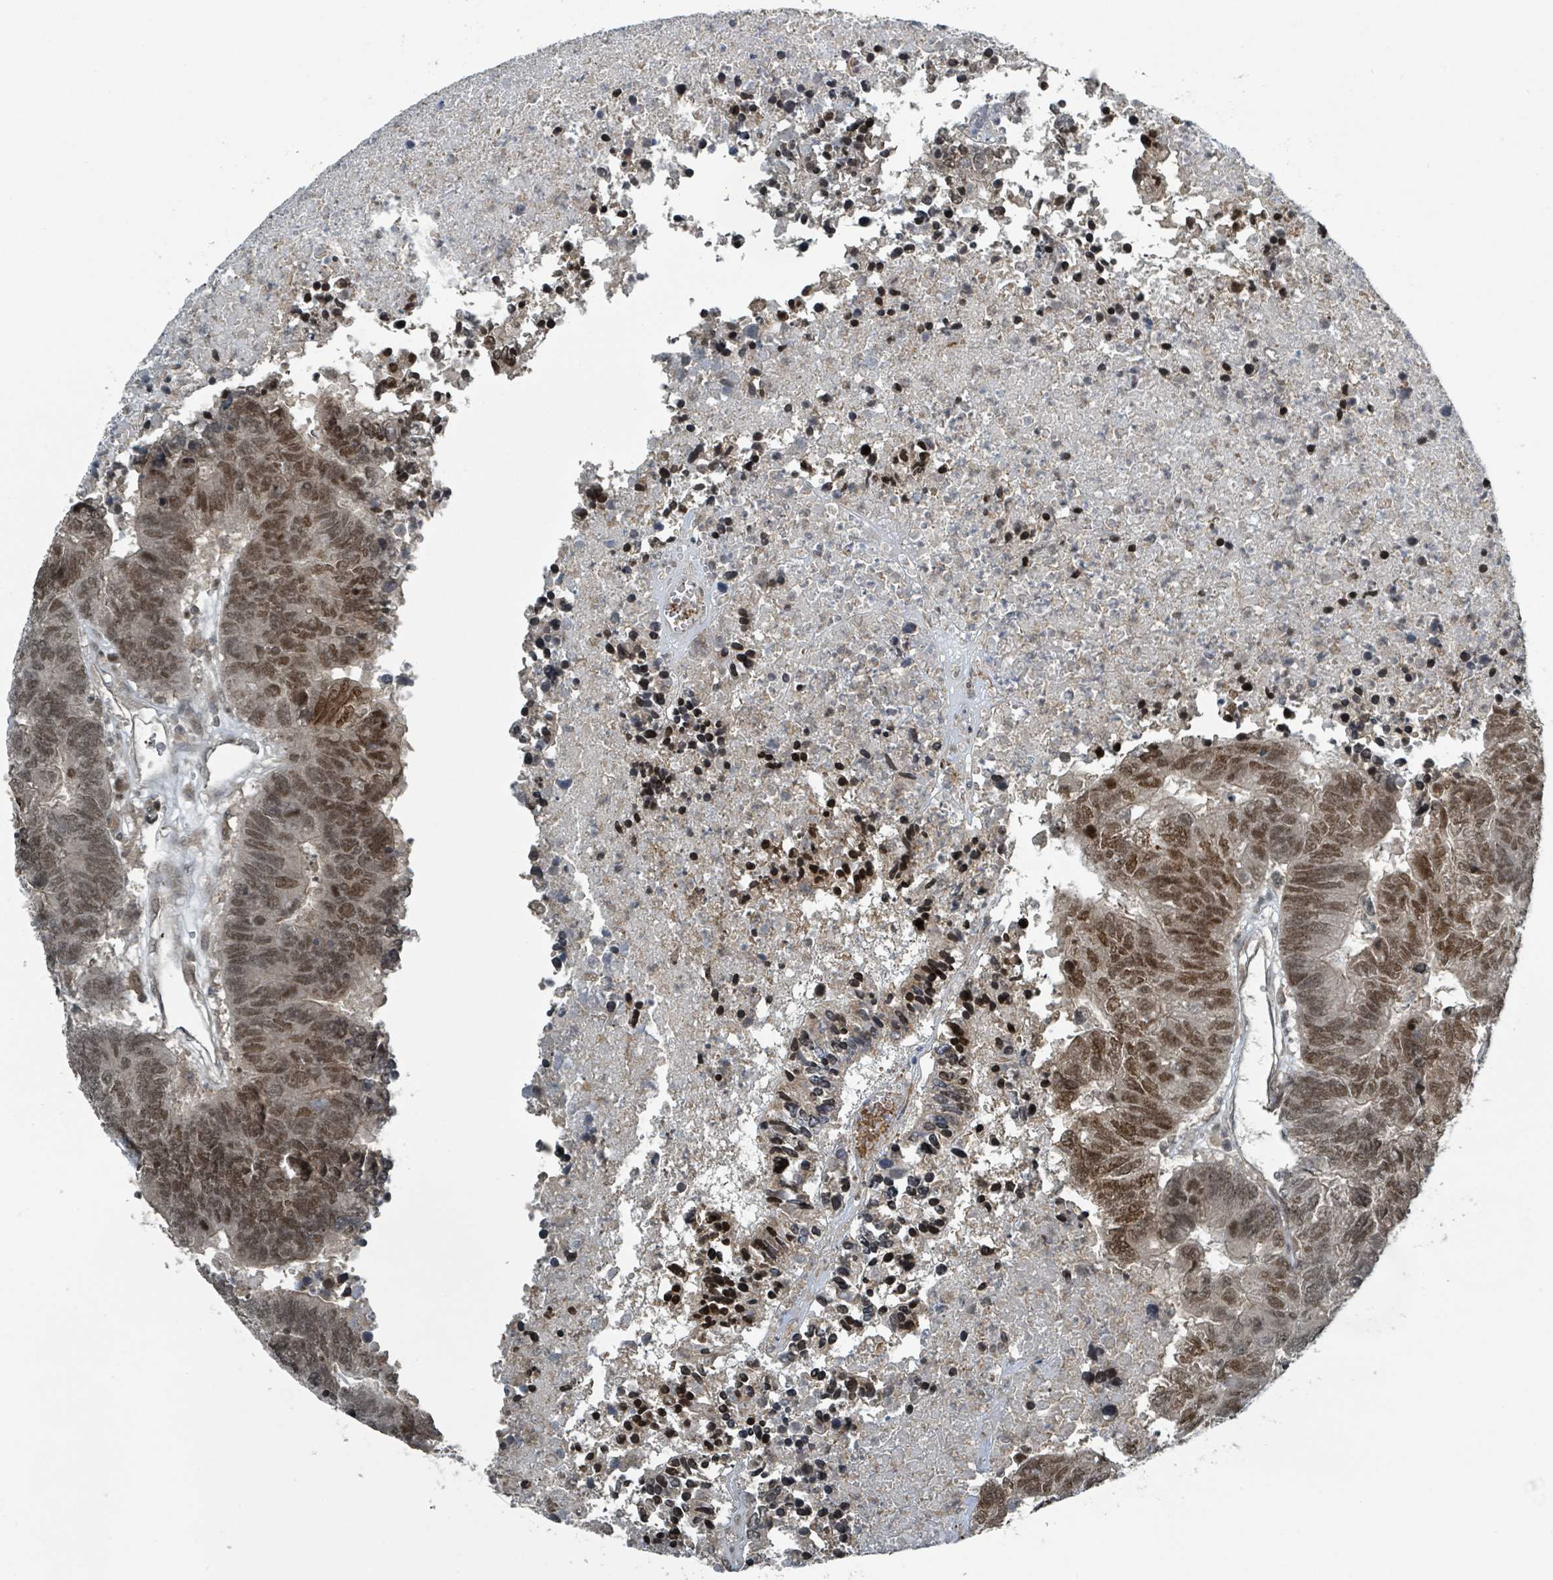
{"staining": {"intensity": "moderate", "quantity": ">75%", "location": "nuclear"}, "tissue": "colorectal cancer", "cell_type": "Tumor cells", "image_type": "cancer", "snomed": [{"axis": "morphology", "description": "Adenocarcinoma, NOS"}, {"axis": "topography", "description": "Colon"}], "caption": "Protein analysis of colorectal cancer (adenocarcinoma) tissue exhibits moderate nuclear staining in approximately >75% of tumor cells.", "gene": "PHIP", "patient": {"sex": "female", "age": 48}}